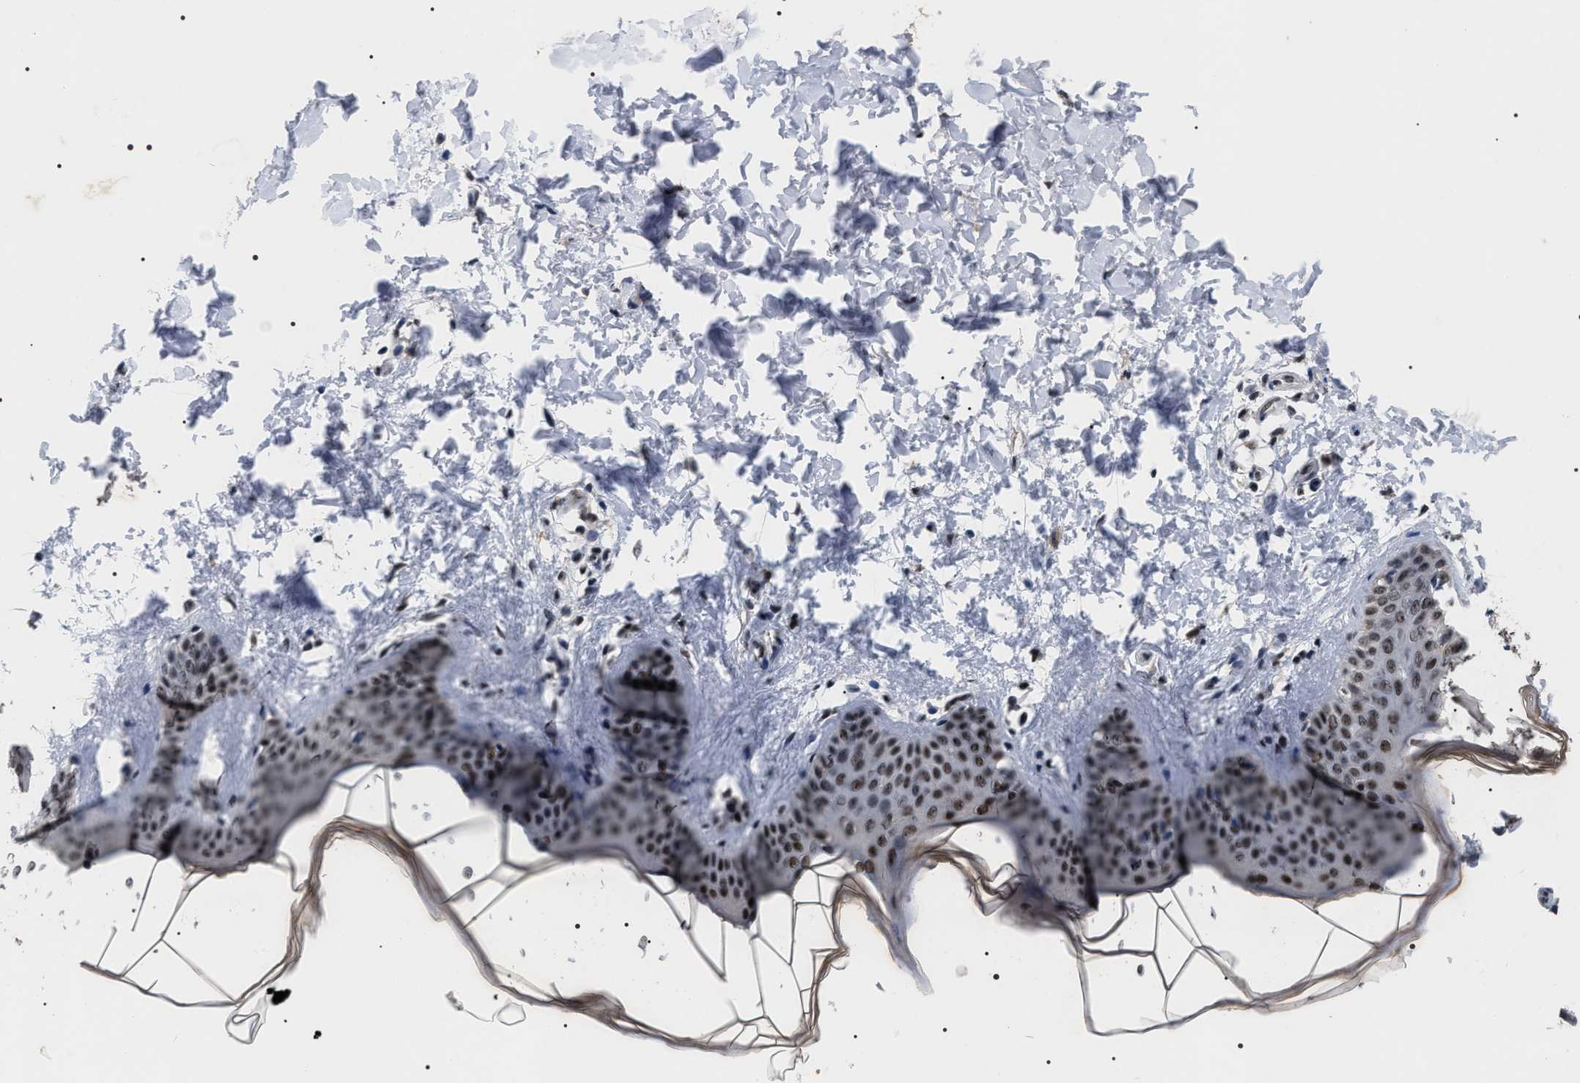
{"staining": {"intensity": "moderate", "quantity": ">75%", "location": "nuclear"}, "tissue": "skin", "cell_type": "Fibroblasts", "image_type": "normal", "snomed": [{"axis": "morphology", "description": "Normal tissue, NOS"}, {"axis": "topography", "description": "Skin"}], "caption": "Immunohistochemistry (DAB (3,3'-diaminobenzidine)) staining of normal human skin shows moderate nuclear protein positivity in about >75% of fibroblasts.", "gene": "RRP1B", "patient": {"sex": "female", "age": 17}}